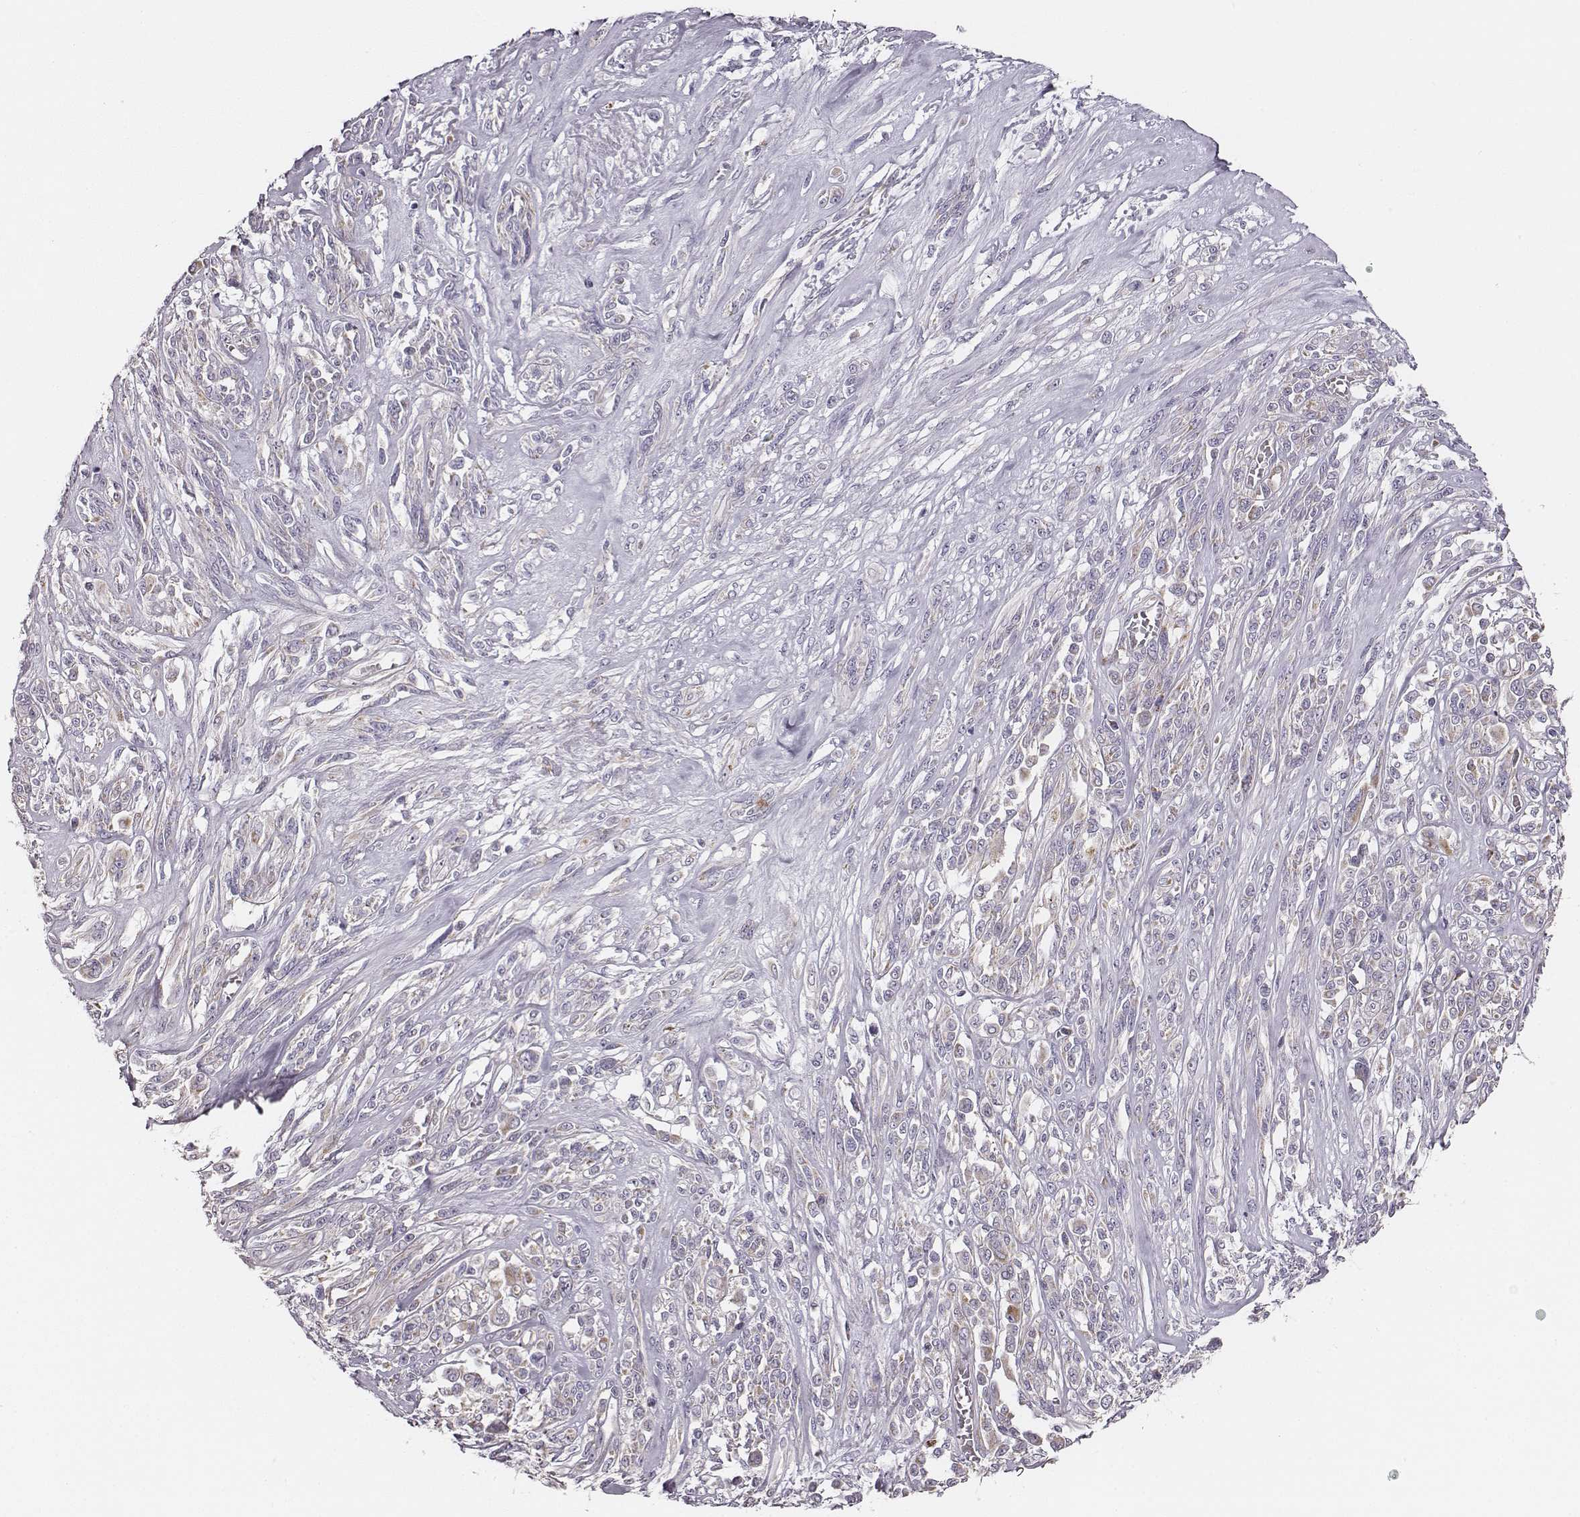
{"staining": {"intensity": "negative", "quantity": "none", "location": "none"}, "tissue": "melanoma", "cell_type": "Tumor cells", "image_type": "cancer", "snomed": [{"axis": "morphology", "description": "Malignant melanoma, NOS"}, {"axis": "topography", "description": "Skin"}], "caption": "Human malignant melanoma stained for a protein using immunohistochemistry exhibits no positivity in tumor cells.", "gene": "UBL4B", "patient": {"sex": "female", "age": 91}}